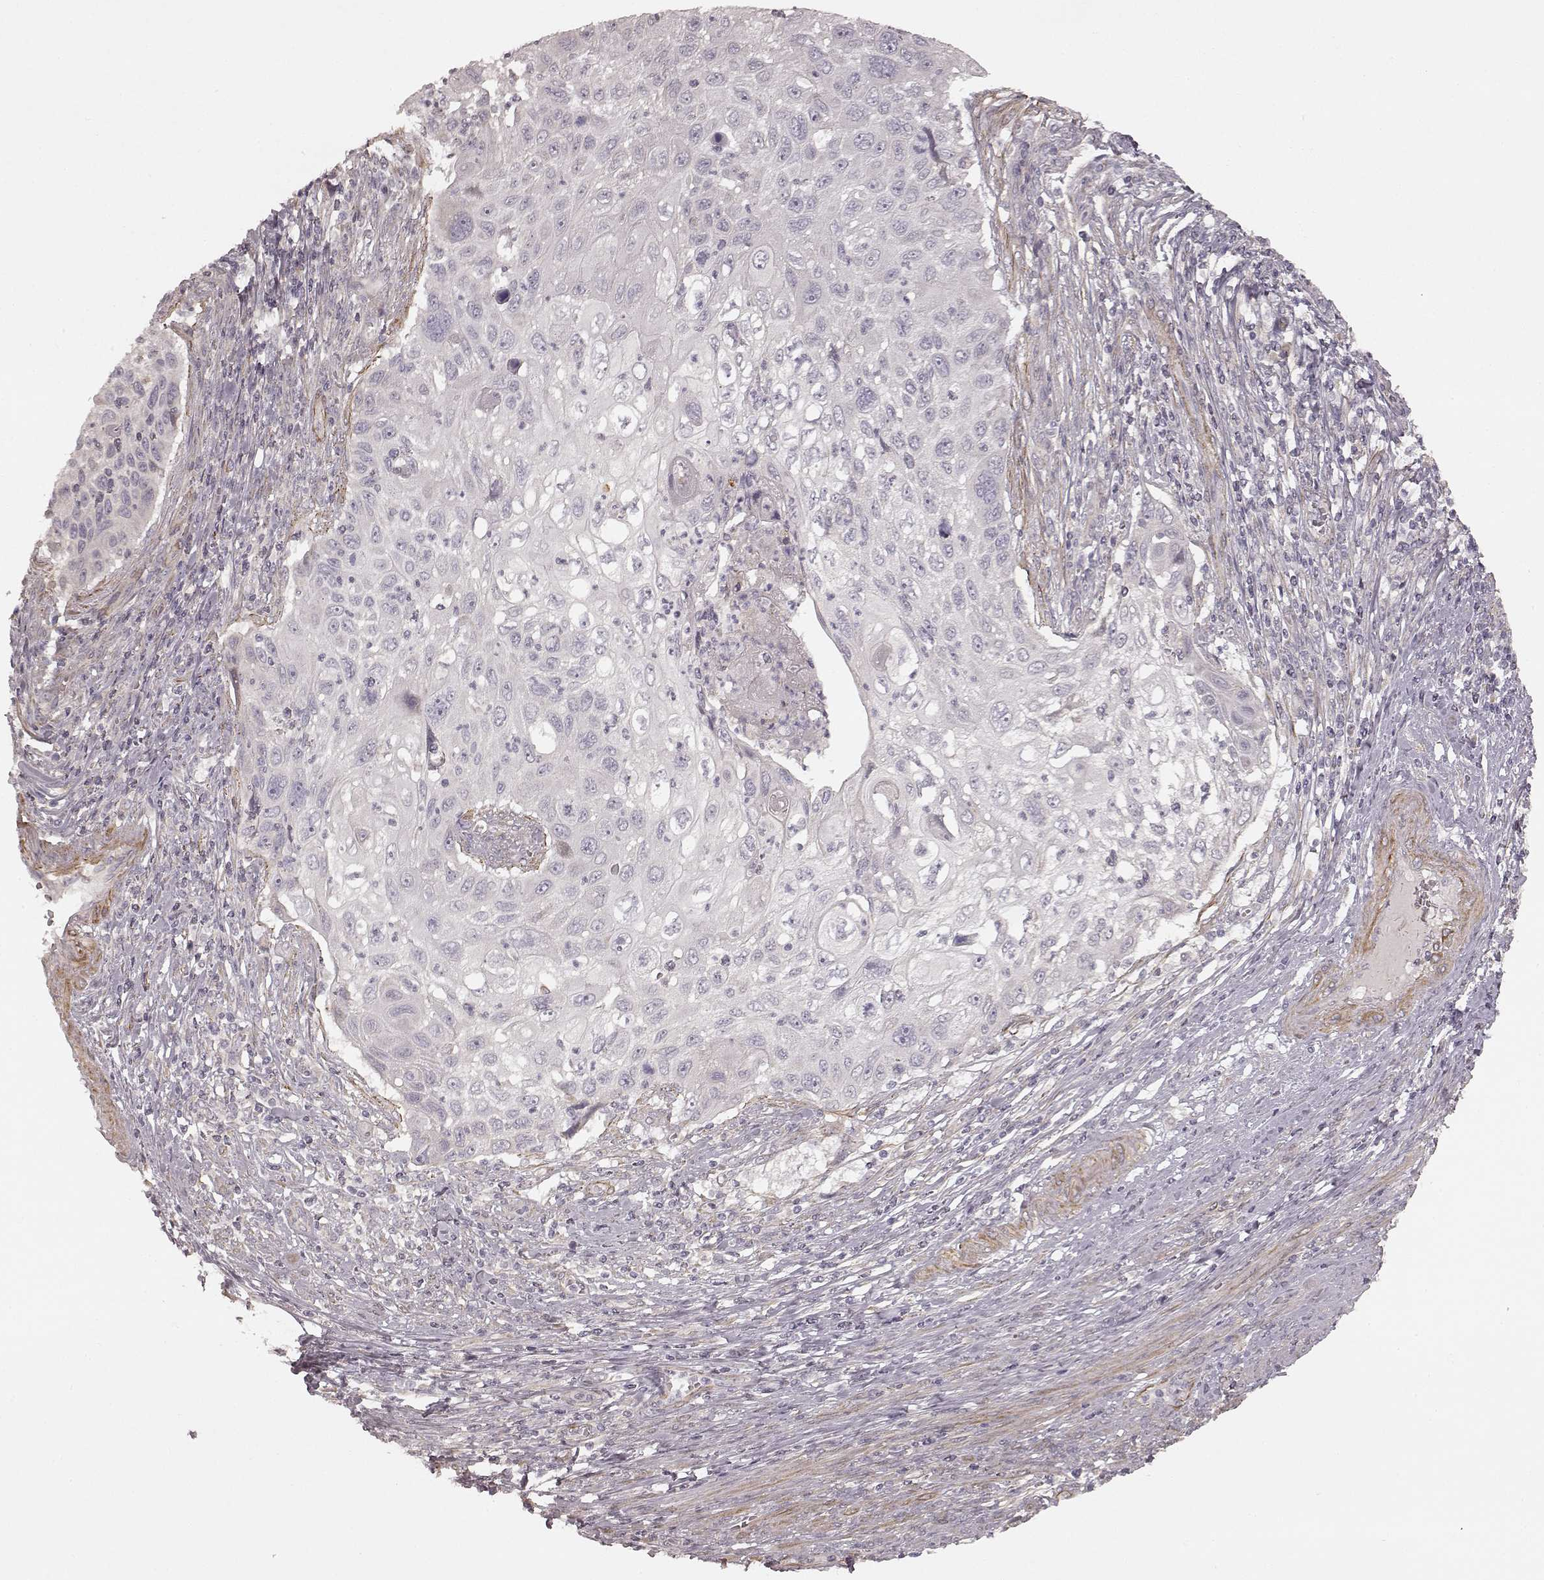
{"staining": {"intensity": "negative", "quantity": "none", "location": "none"}, "tissue": "cervical cancer", "cell_type": "Tumor cells", "image_type": "cancer", "snomed": [{"axis": "morphology", "description": "Squamous cell carcinoma, NOS"}, {"axis": "topography", "description": "Cervix"}], "caption": "This image is of squamous cell carcinoma (cervical) stained with IHC to label a protein in brown with the nuclei are counter-stained blue. There is no positivity in tumor cells.", "gene": "KCNJ9", "patient": {"sex": "female", "age": 70}}